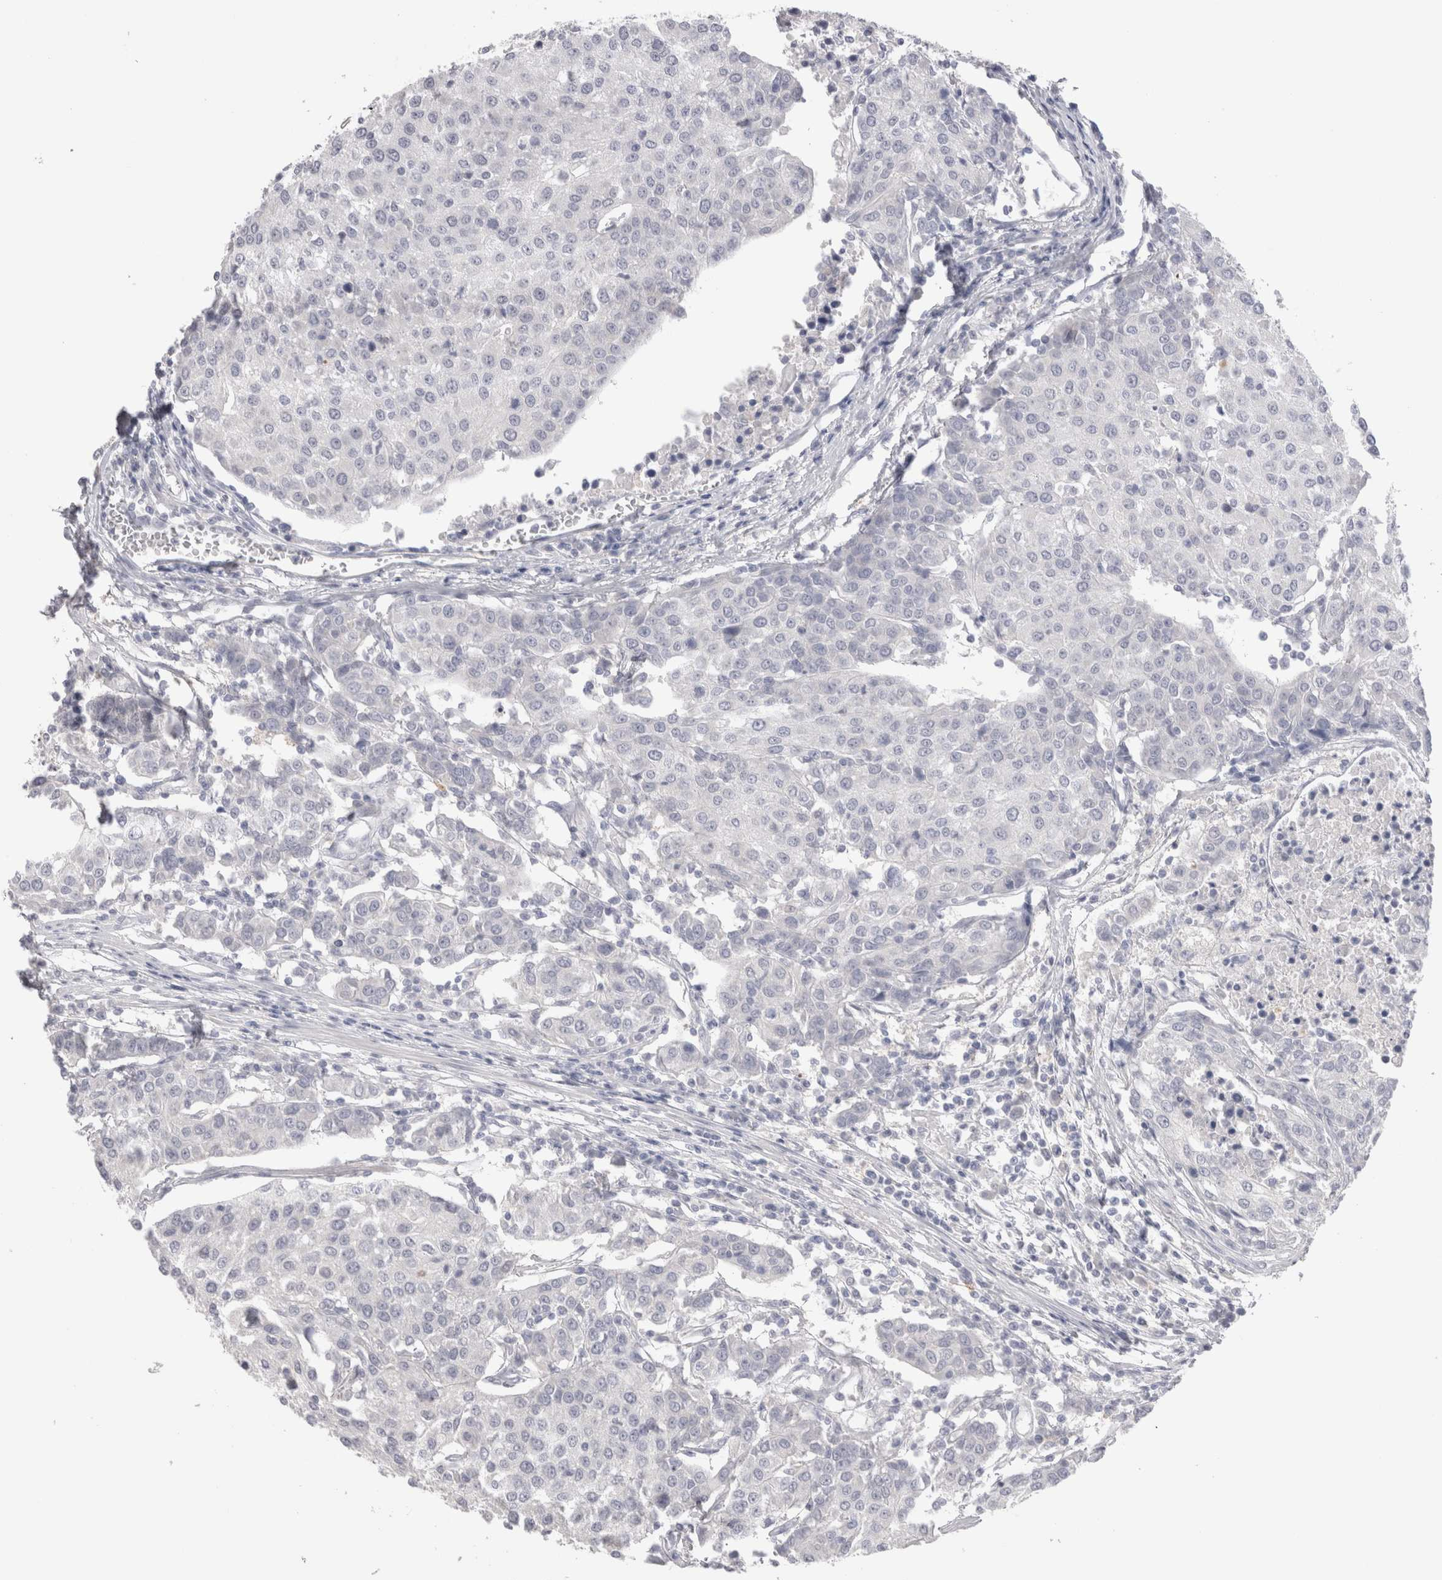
{"staining": {"intensity": "negative", "quantity": "none", "location": "none"}, "tissue": "urothelial cancer", "cell_type": "Tumor cells", "image_type": "cancer", "snomed": [{"axis": "morphology", "description": "Urothelial carcinoma, High grade"}, {"axis": "topography", "description": "Urinary bladder"}], "caption": "Immunohistochemical staining of human high-grade urothelial carcinoma shows no significant staining in tumor cells. (DAB (3,3'-diaminobenzidine) immunohistochemistry visualized using brightfield microscopy, high magnification).", "gene": "SUCNR1", "patient": {"sex": "female", "age": 85}}